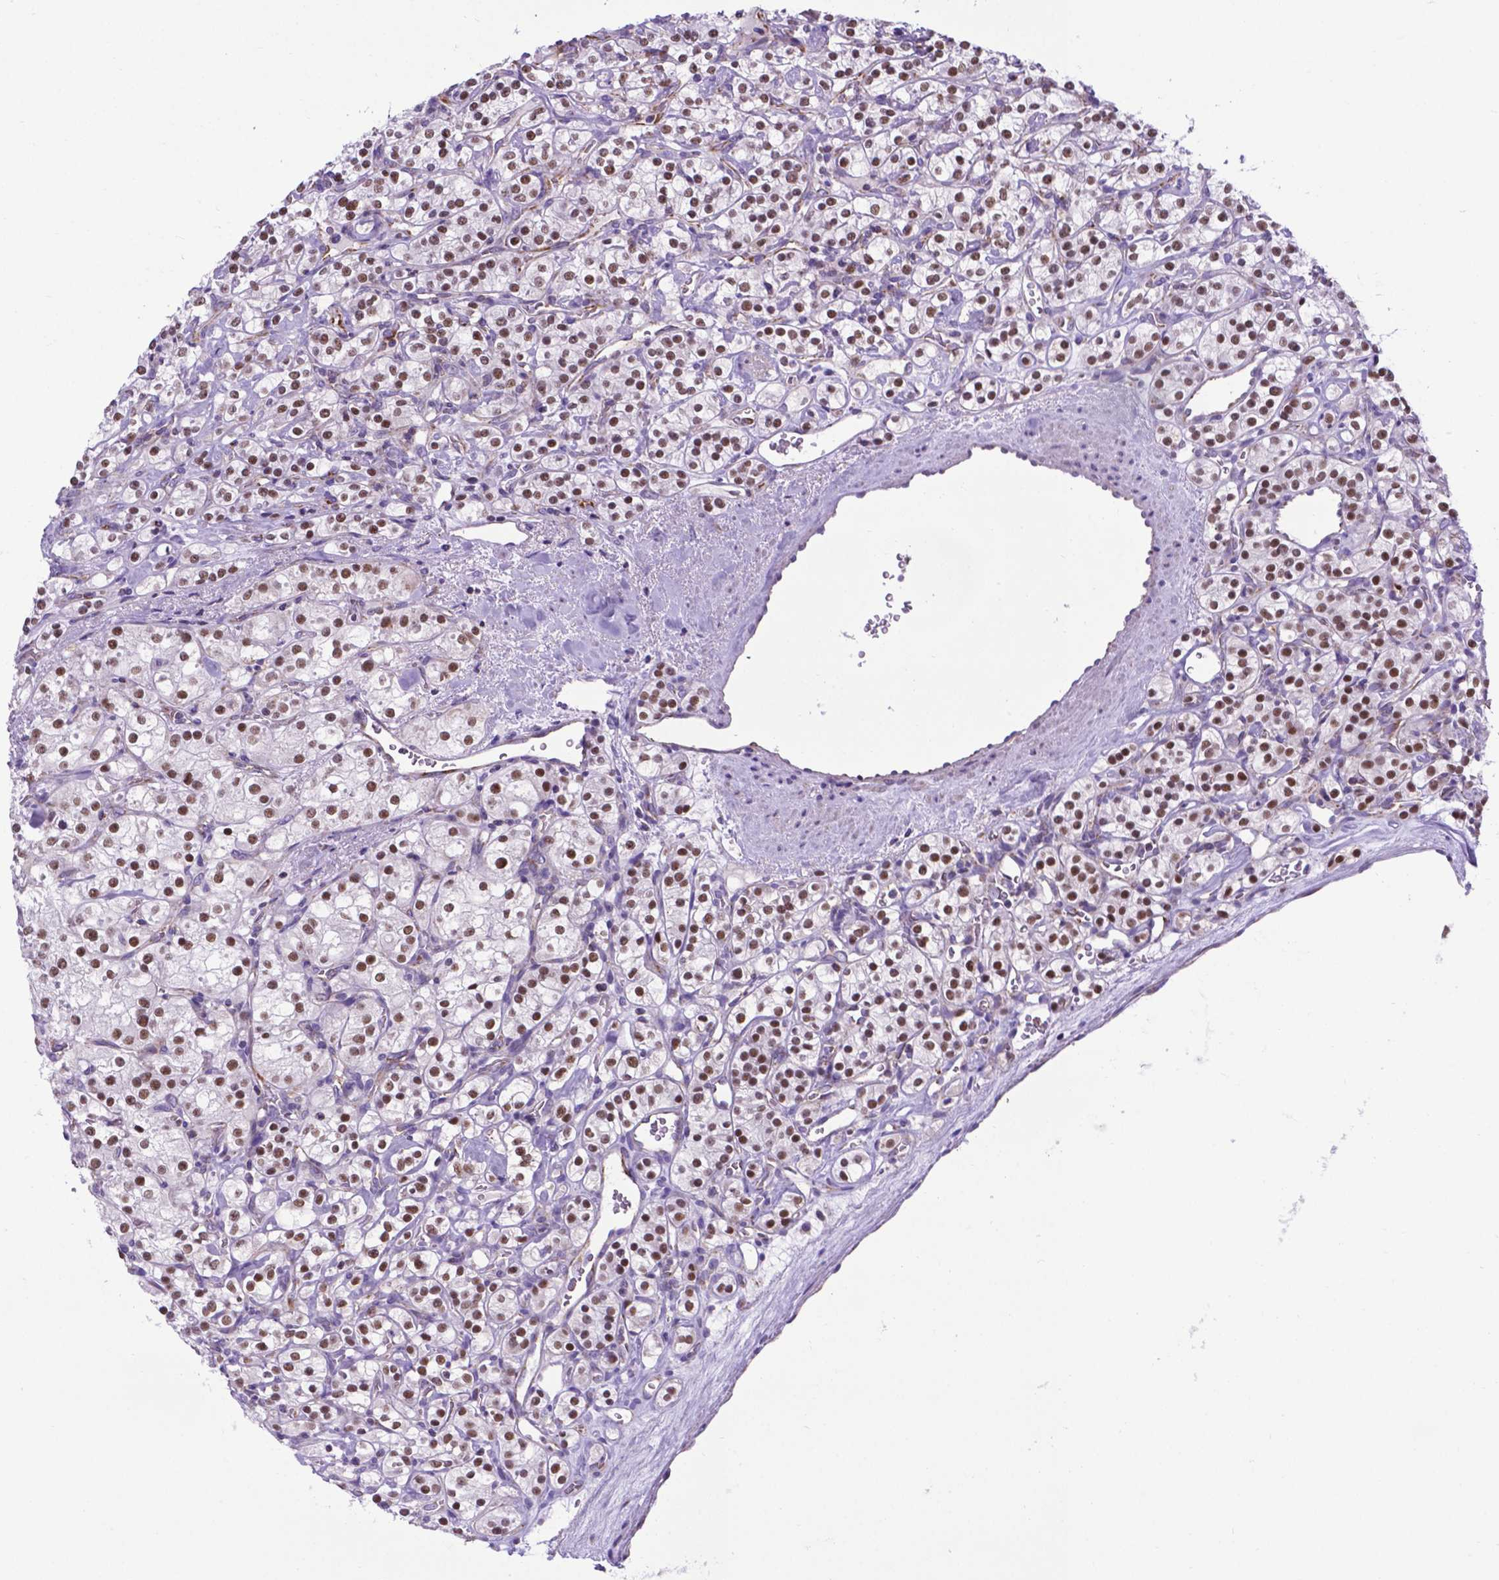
{"staining": {"intensity": "moderate", "quantity": ">75%", "location": "nuclear"}, "tissue": "renal cancer", "cell_type": "Tumor cells", "image_type": "cancer", "snomed": [{"axis": "morphology", "description": "Adenocarcinoma, NOS"}, {"axis": "topography", "description": "Kidney"}], "caption": "An immunohistochemistry (IHC) histopathology image of tumor tissue is shown. Protein staining in brown highlights moderate nuclear positivity in adenocarcinoma (renal) within tumor cells.", "gene": "POU3F3", "patient": {"sex": "male", "age": 77}}